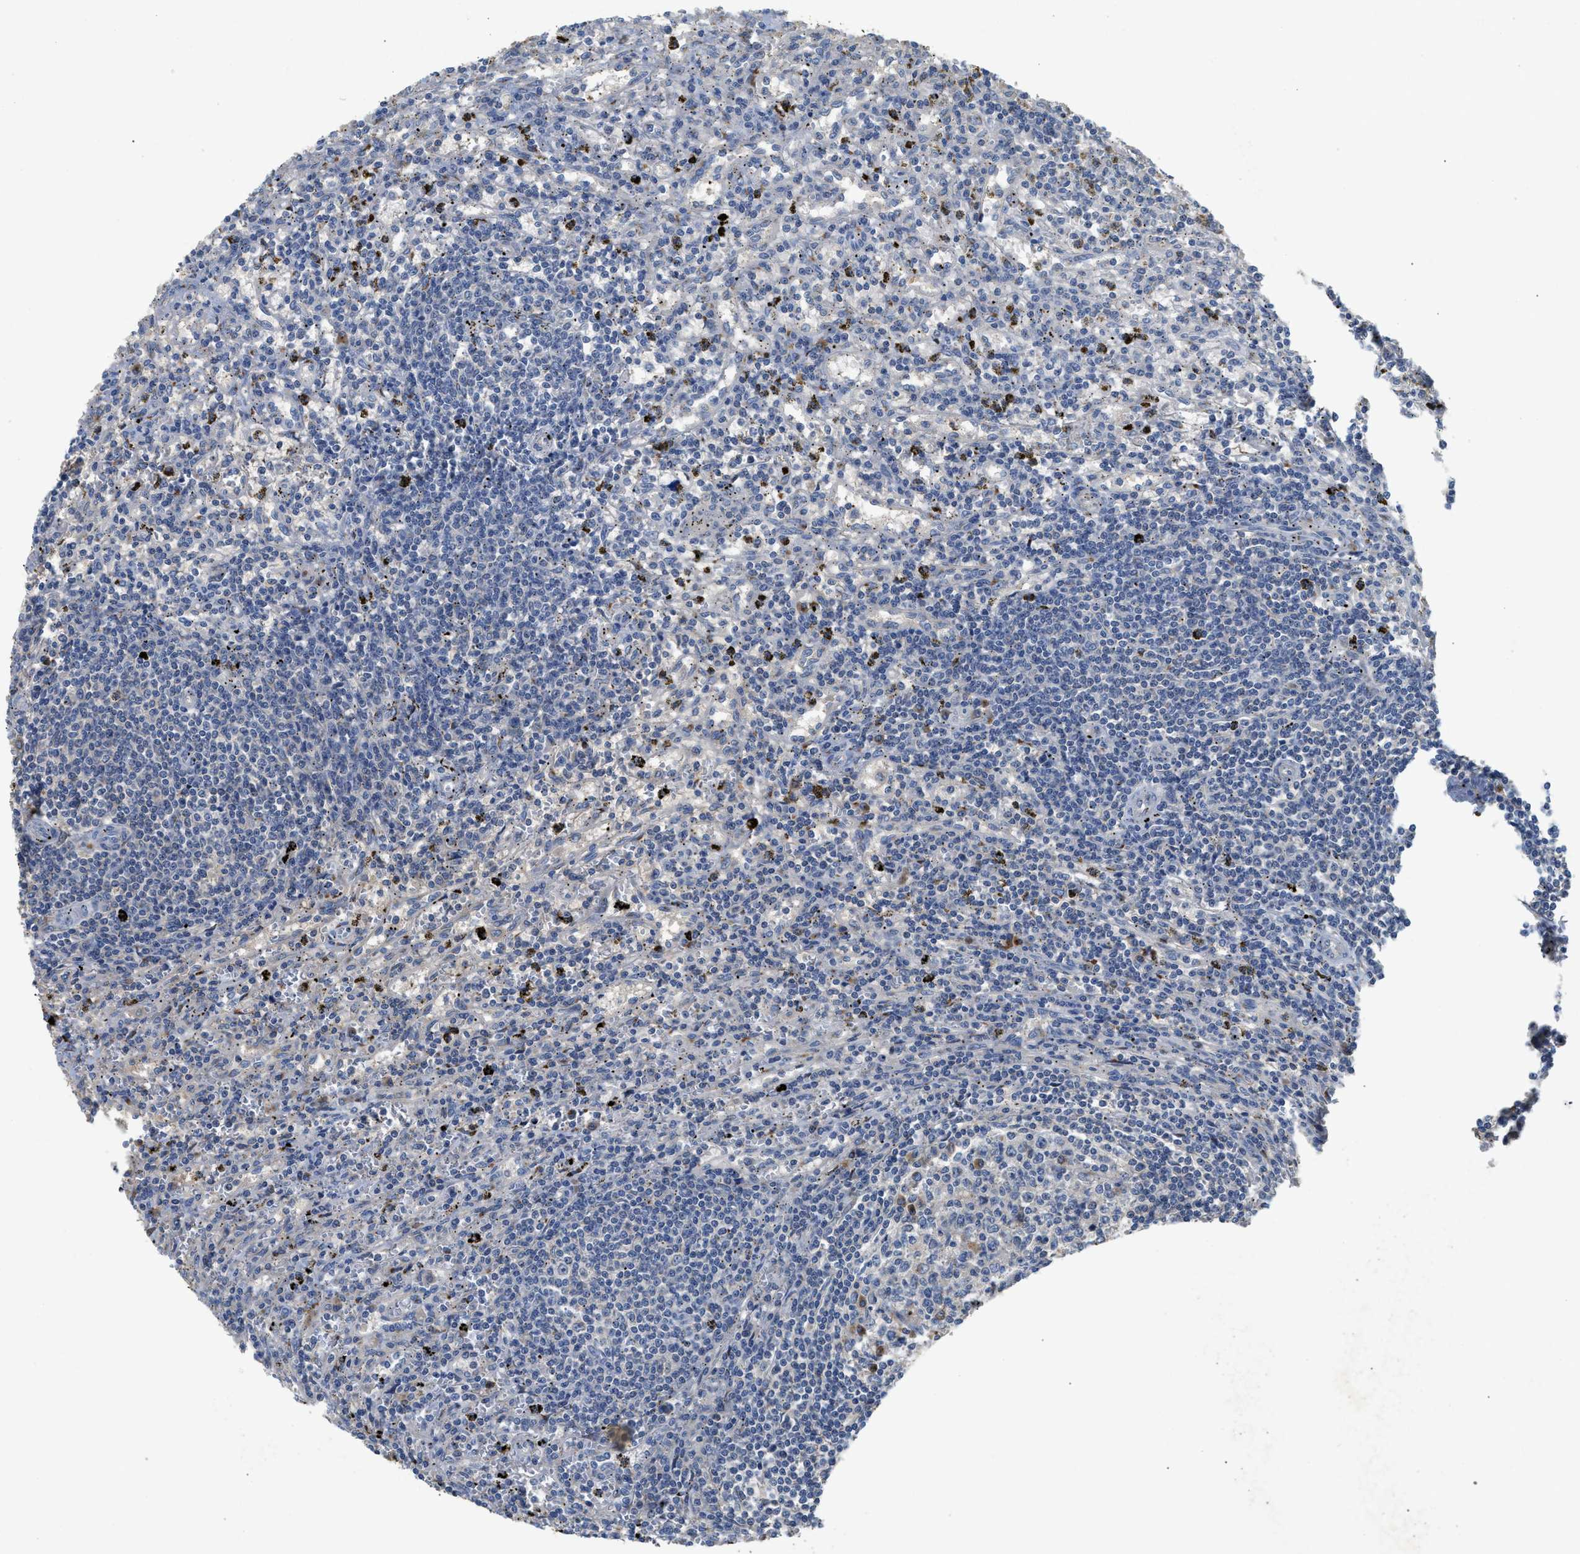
{"staining": {"intensity": "negative", "quantity": "none", "location": "none"}, "tissue": "lymphoma", "cell_type": "Tumor cells", "image_type": "cancer", "snomed": [{"axis": "morphology", "description": "Malignant lymphoma, non-Hodgkin's type, Low grade"}, {"axis": "topography", "description": "Spleen"}], "caption": "An immunohistochemistry micrograph of lymphoma is shown. There is no staining in tumor cells of lymphoma.", "gene": "SIK2", "patient": {"sex": "male", "age": 76}}